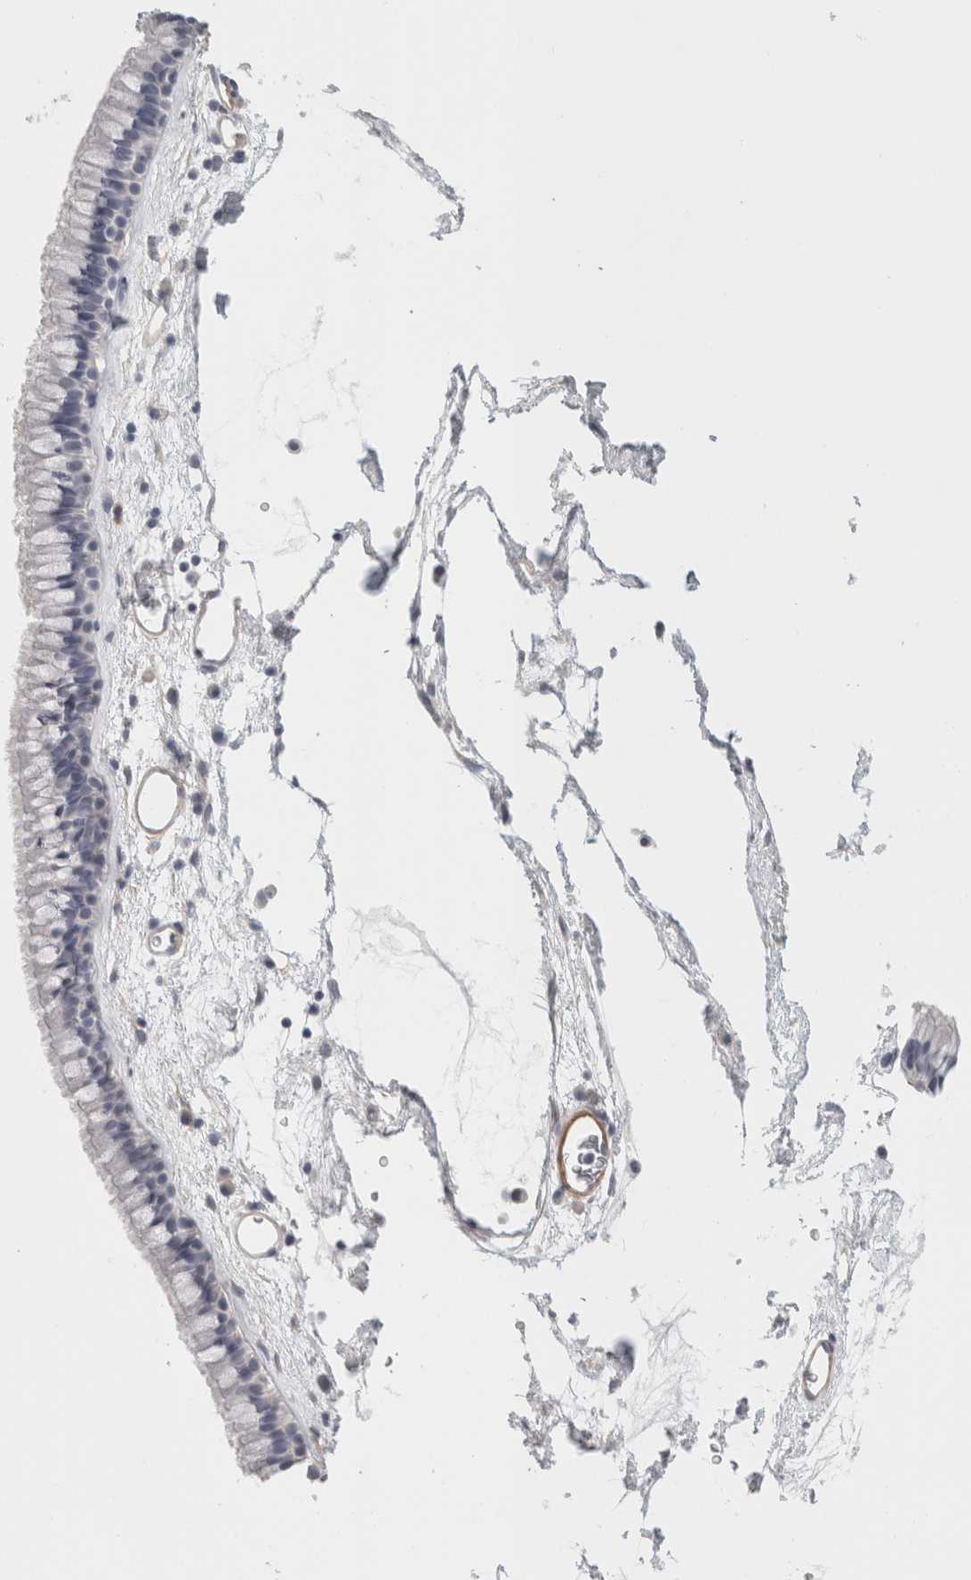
{"staining": {"intensity": "negative", "quantity": "none", "location": "none"}, "tissue": "nasopharynx", "cell_type": "Respiratory epithelial cells", "image_type": "normal", "snomed": [{"axis": "morphology", "description": "Normal tissue, NOS"}, {"axis": "morphology", "description": "Inflammation, NOS"}, {"axis": "topography", "description": "Nasopharynx"}], "caption": "Immunohistochemistry image of unremarkable nasopharynx: nasopharynx stained with DAB (3,3'-diaminobenzidine) demonstrates no significant protein expression in respiratory epithelial cells.", "gene": "FBLIM1", "patient": {"sex": "male", "age": 48}}